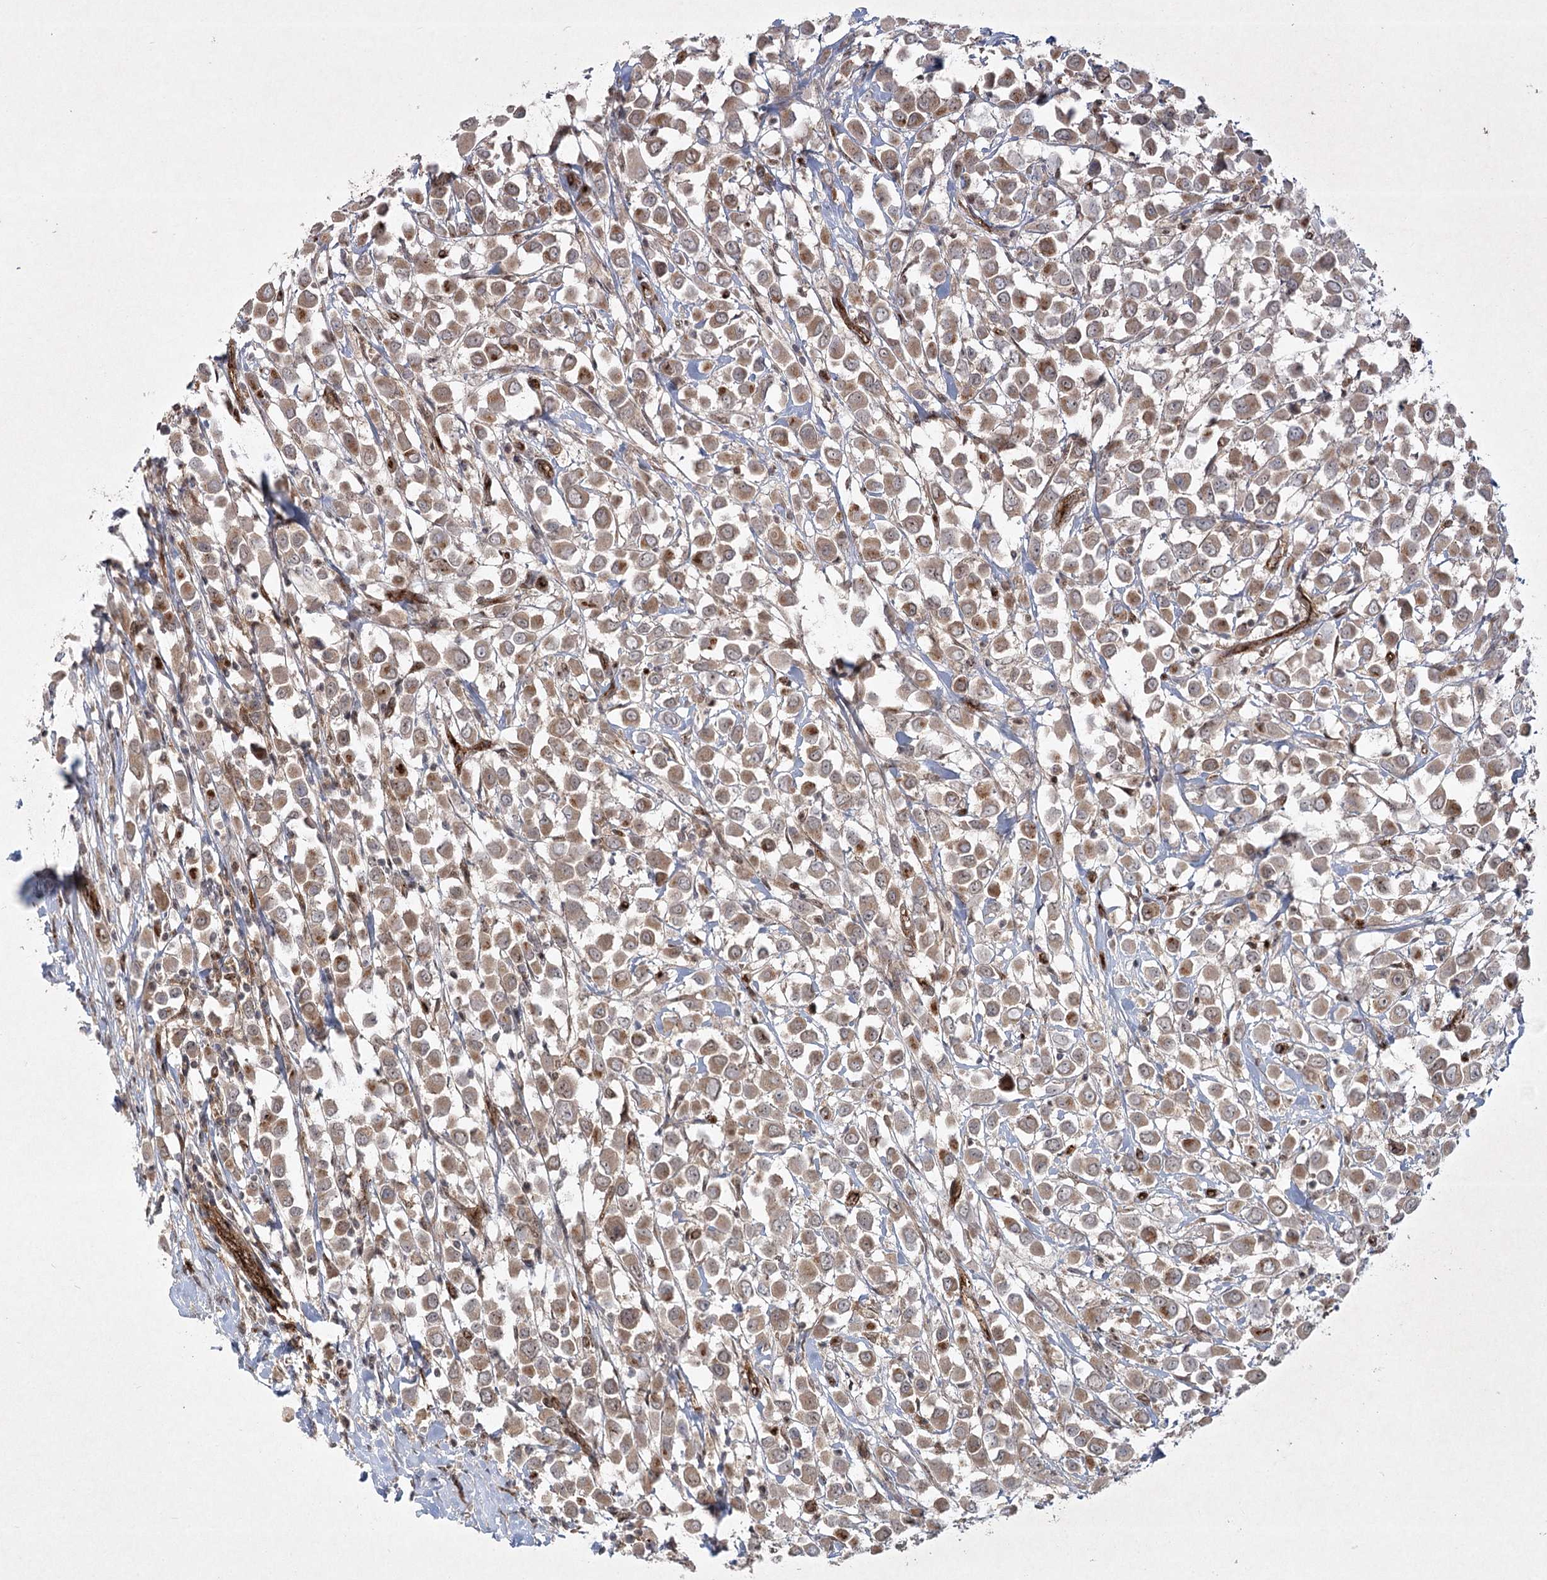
{"staining": {"intensity": "weak", "quantity": ">75%", "location": "cytoplasmic/membranous"}, "tissue": "breast cancer", "cell_type": "Tumor cells", "image_type": "cancer", "snomed": [{"axis": "morphology", "description": "Duct carcinoma"}, {"axis": "topography", "description": "Breast"}], "caption": "Breast infiltrating ductal carcinoma stained with IHC demonstrates weak cytoplasmic/membranous expression in about >75% of tumor cells. The protein is stained brown, and the nuclei are stained in blue (DAB (3,3'-diaminobenzidine) IHC with brightfield microscopy, high magnification).", "gene": "ARHGAP31", "patient": {"sex": "female", "age": 61}}